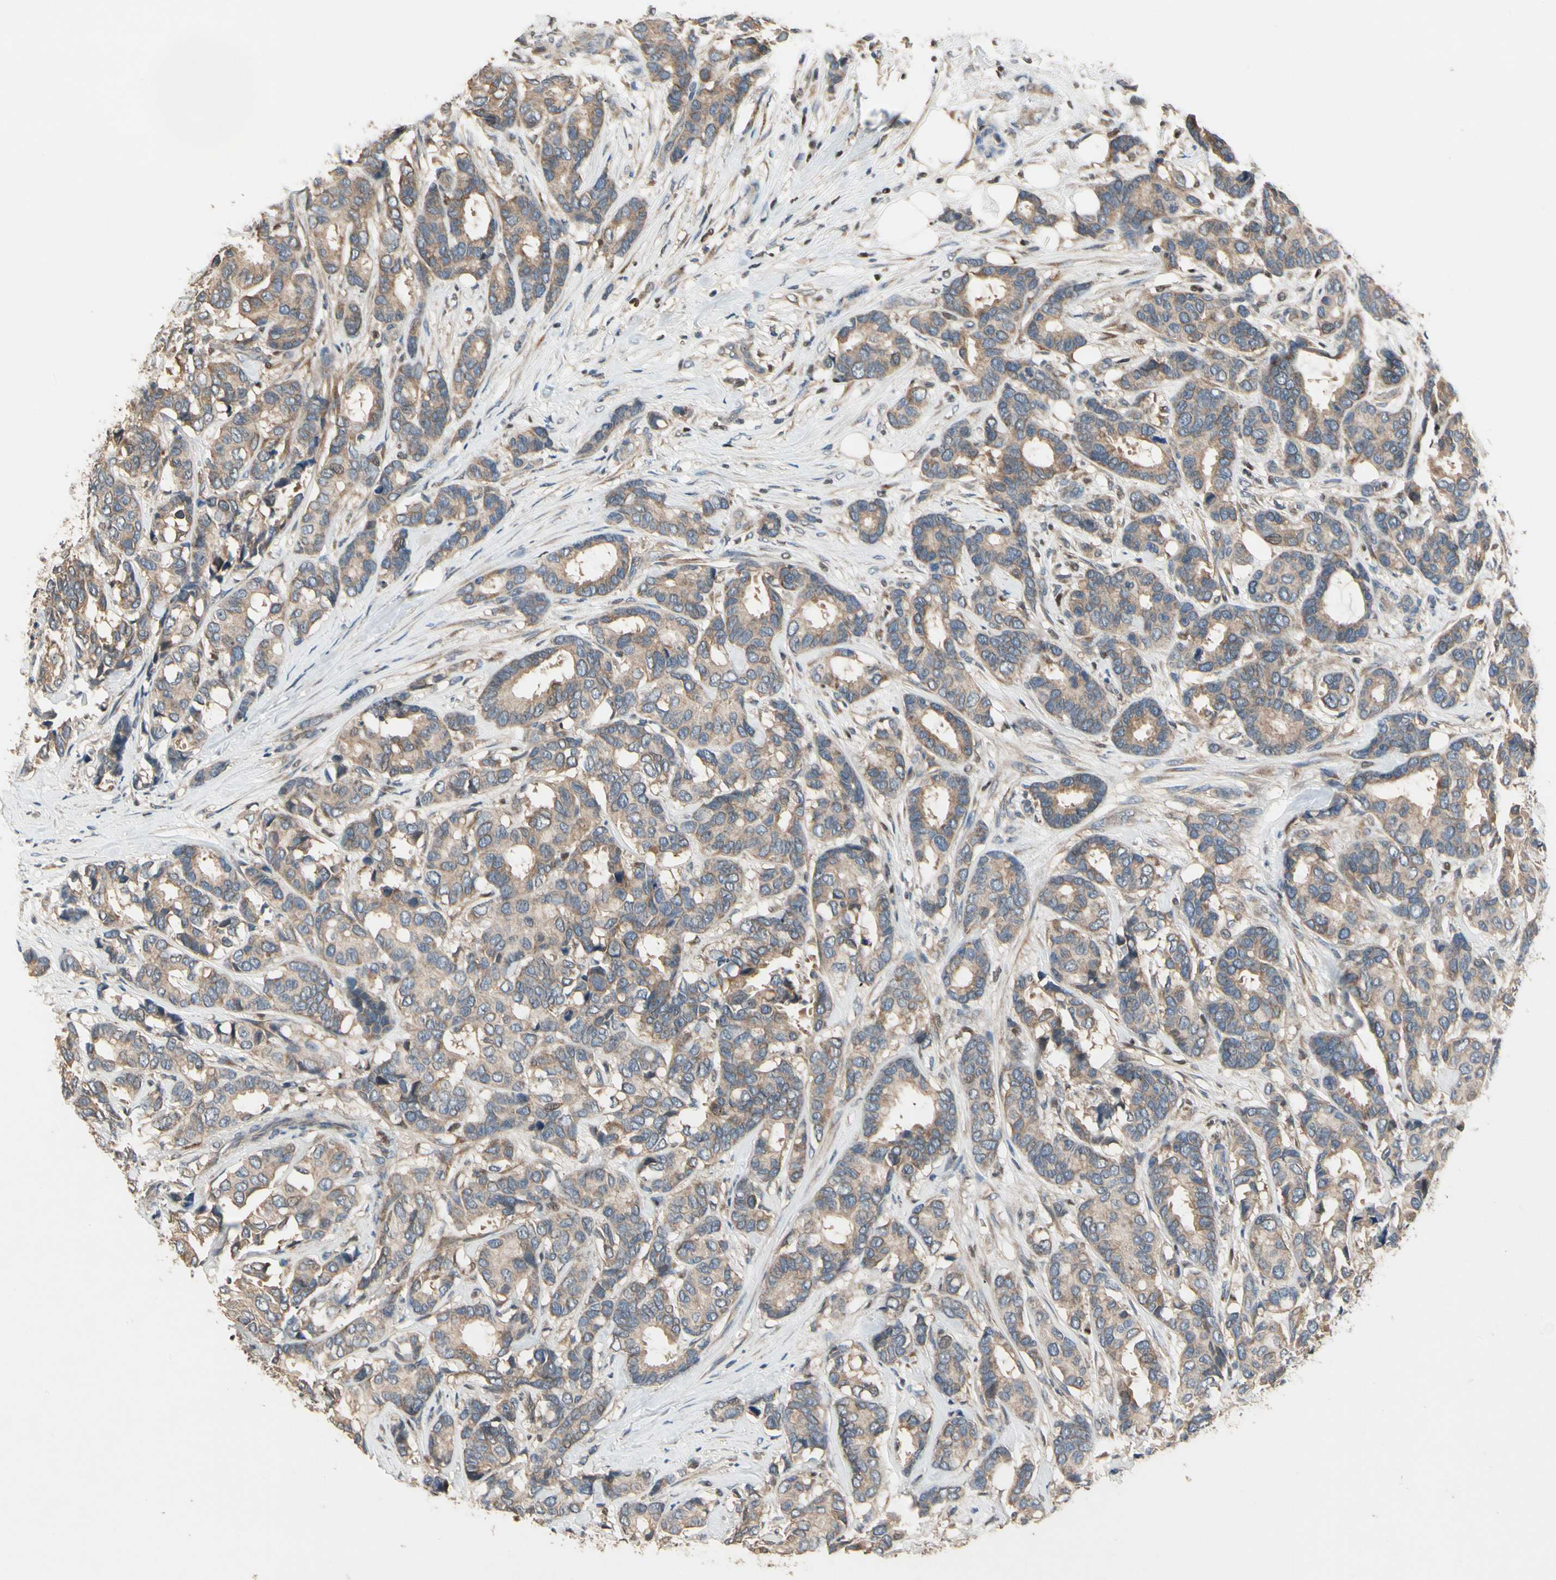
{"staining": {"intensity": "moderate", "quantity": ">75%", "location": "cytoplasmic/membranous"}, "tissue": "breast cancer", "cell_type": "Tumor cells", "image_type": "cancer", "snomed": [{"axis": "morphology", "description": "Duct carcinoma"}, {"axis": "topography", "description": "Breast"}], "caption": "Approximately >75% of tumor cells in intraductal carcinoma (breast) demonstrate moderate cytoplasmic/membranous protein staining as visualized by brown immunohistochemical staining.", "gene": "CGREF1", "patient": {"sex": "female", "age": 87}}